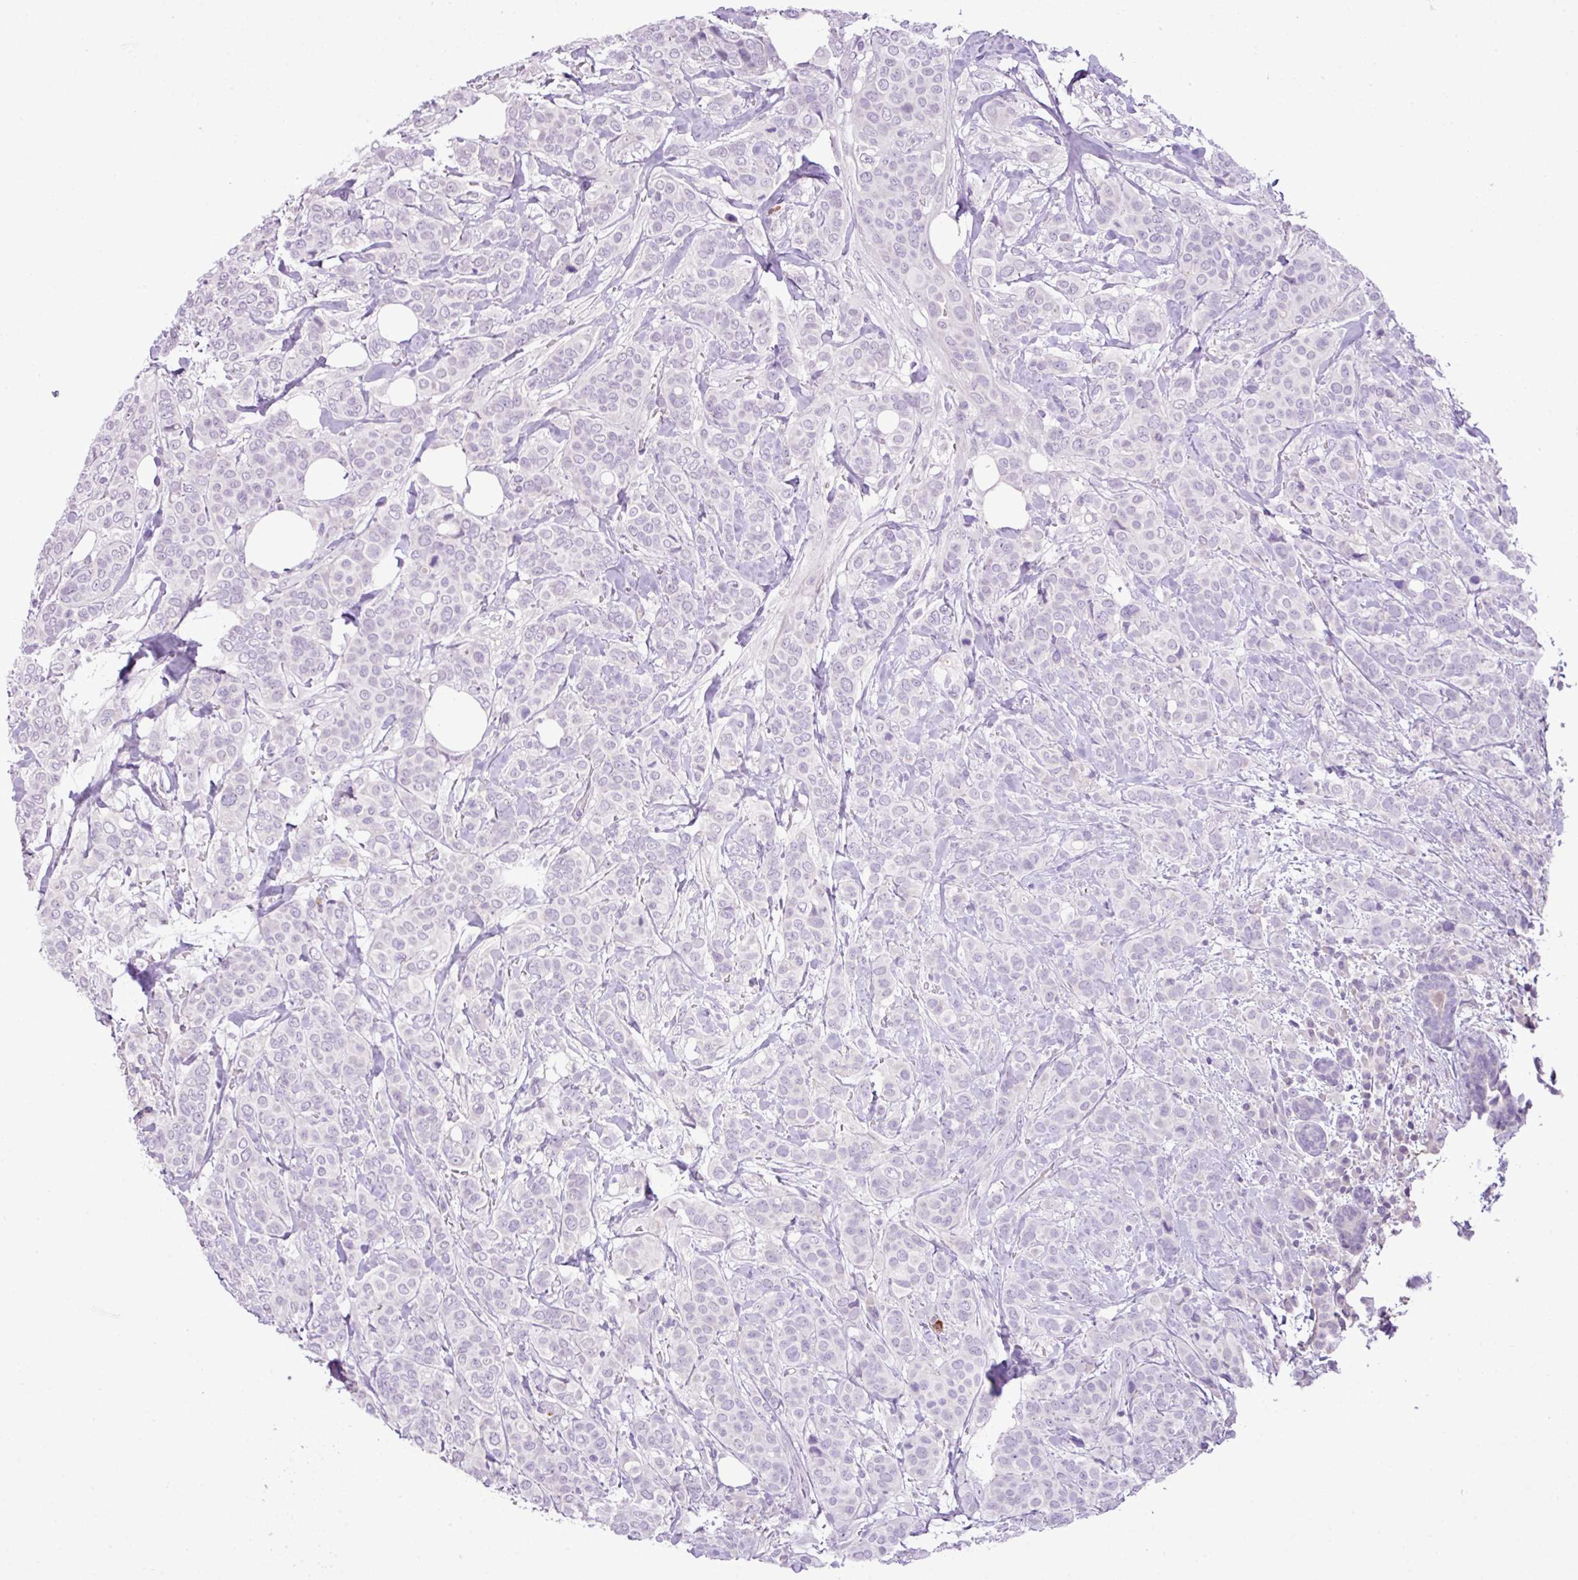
{"staining": {"intensity": "negative", "quantity": "none", "location": "none"}, "tissue": "breast cancer", "cell_type": "Tumor cells", "image_type": "cancer", "snomed": [{"axis": "morphology", "description": "Lobular carcinoma"}, {"axis": "topography", "description": "Breast"}], "caption": "This histopathology image is of breast cancer stained with immunohistochemistry to label a protein in brown with the nuclei are counter-stained blue. There is no positivity in tumor cells. Nuclei are stained in blue.", "gene": "HTR3E", "patient": {"sex": "female", "age": 51}}